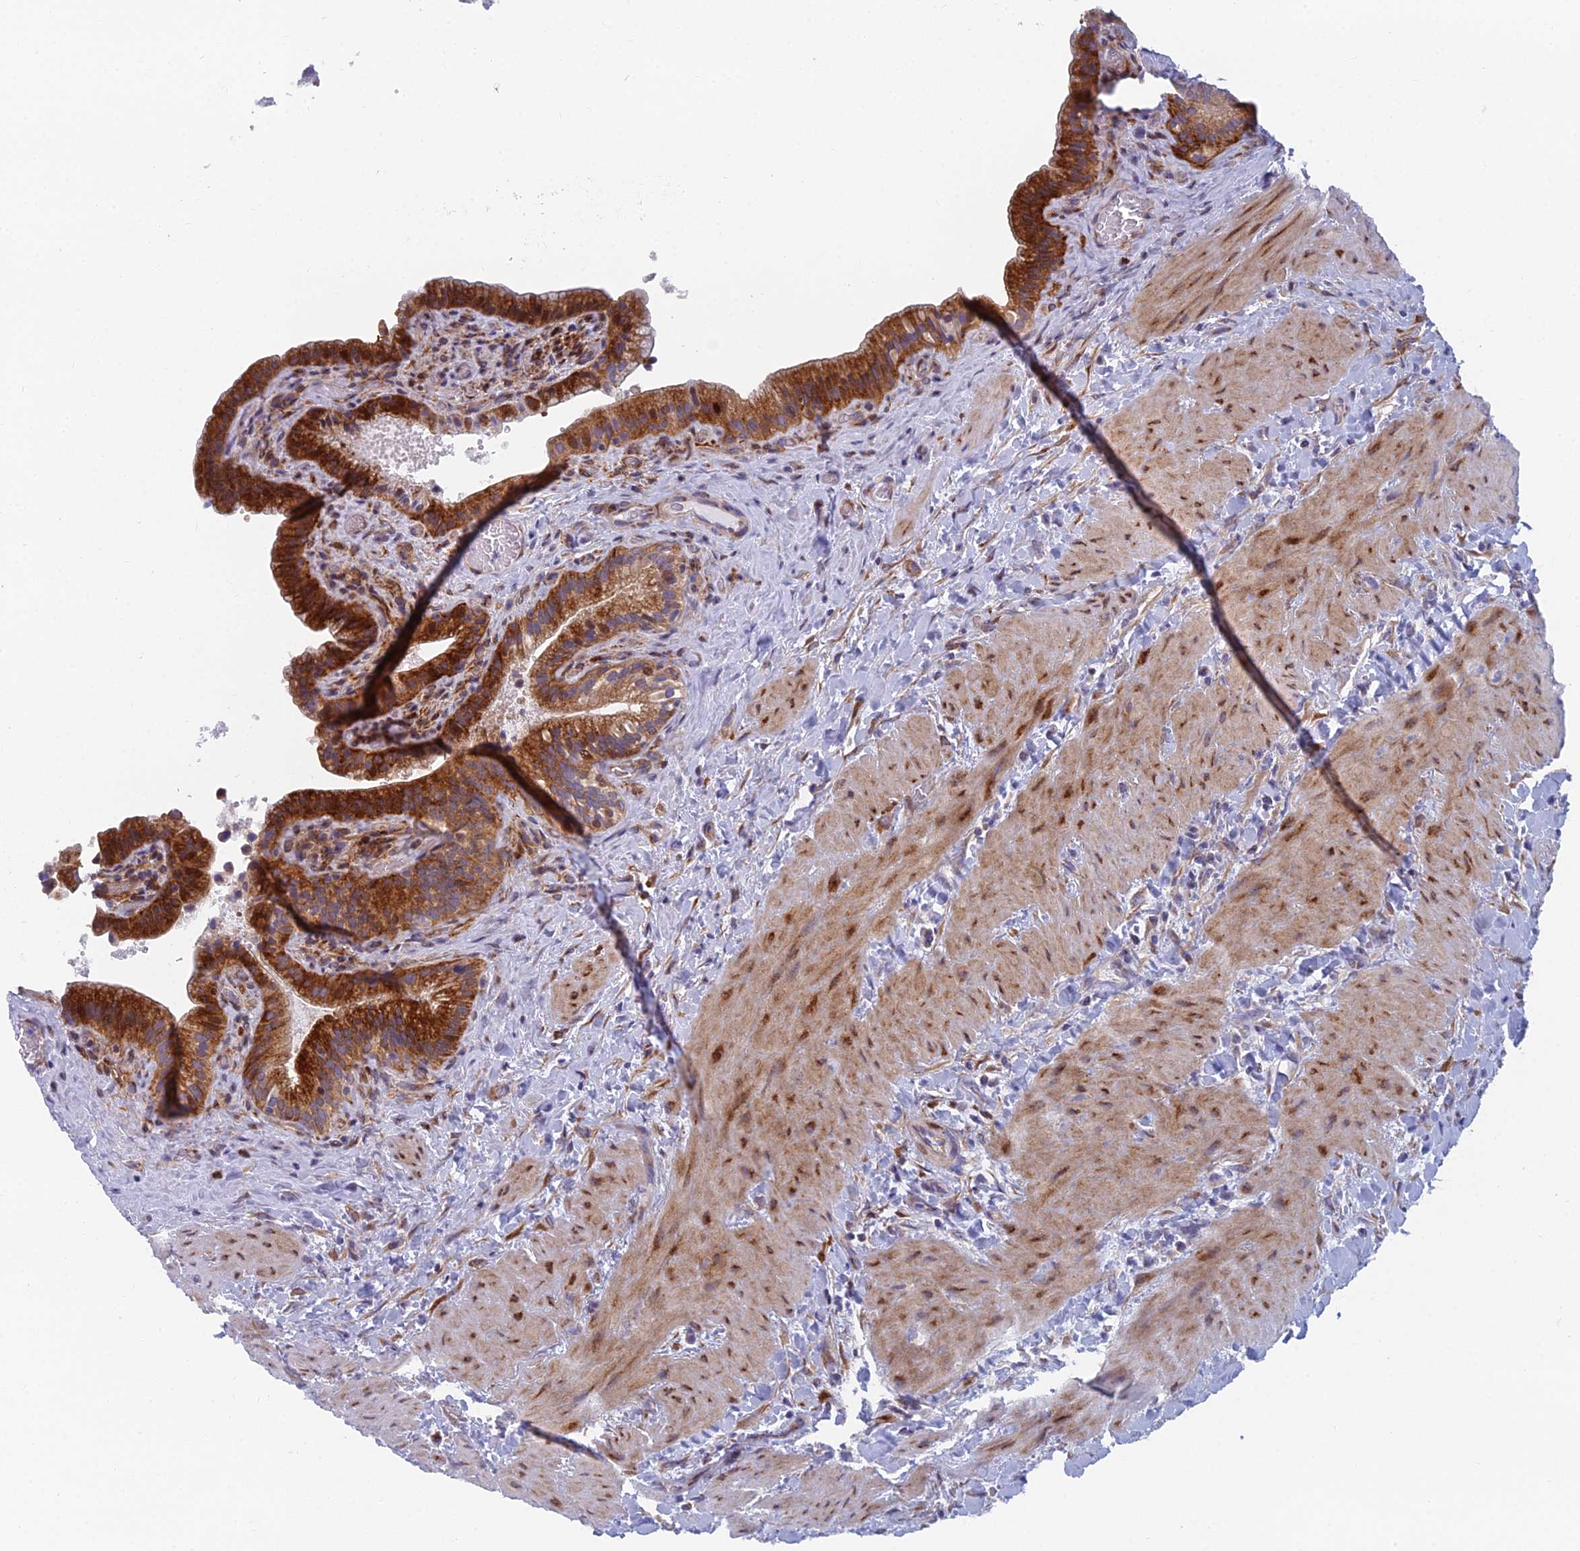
{"staining": {"intensity": "strong", "quantity": ">75%", "location": "cytoplasmic/membranous"}, "tissue": "gallbladder", "cell_type": "Glandular cells", "image_type": "normal", "snomed": [{"axis": "morphology", "description": "Normal tissue, NOS"}, {"axis": "topography", "description": "Gallbladder"}], "caption": "Gallbladder stained with a brown dye displays strong cytoplasmic/membranous positive expression in approximately >75% of glandular cells.", "gene": "B9D2", "patient": {"sex": "male", "age": 24}}